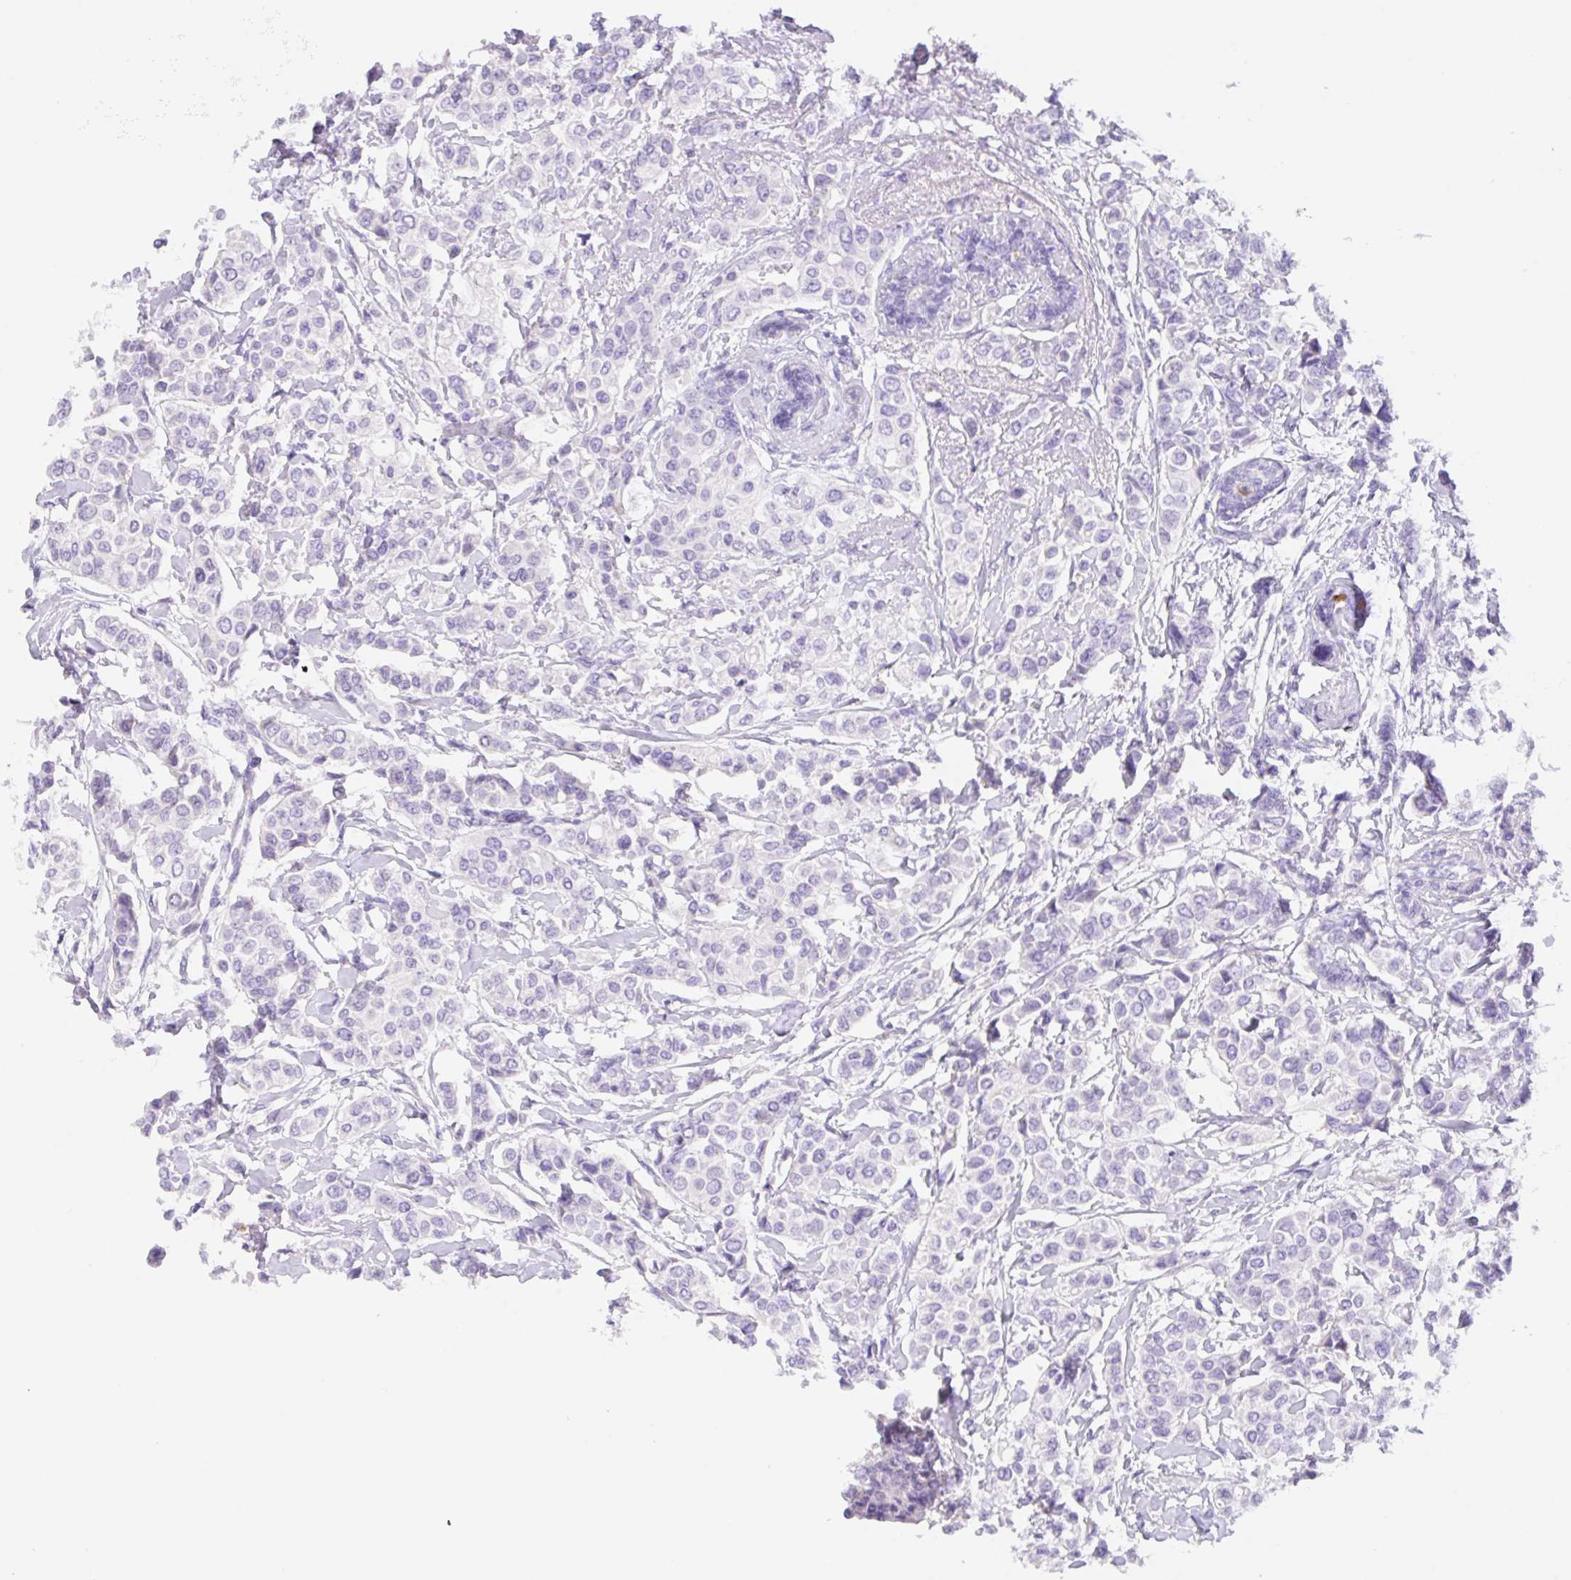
{"staining": {"intensity": "negative", "quantity": "none", "location": "none"}, "tissue": "breast cancer", "cell_type": "Tumor cells", "image_type": "cancer", "snomed": [{"axis": "morphology", "description": "Lobular carcinoma"}, {"axis": "topography", "description": "Breast"}], "caption": "High magnification brightfield microscopy of breast cancer stained with DAB (brown) and counterstained with hematoxylin (blue): tumor cells show no significant positivity.", "gene": "KLK8", "patient": {"sex": "female", "age": 51}}